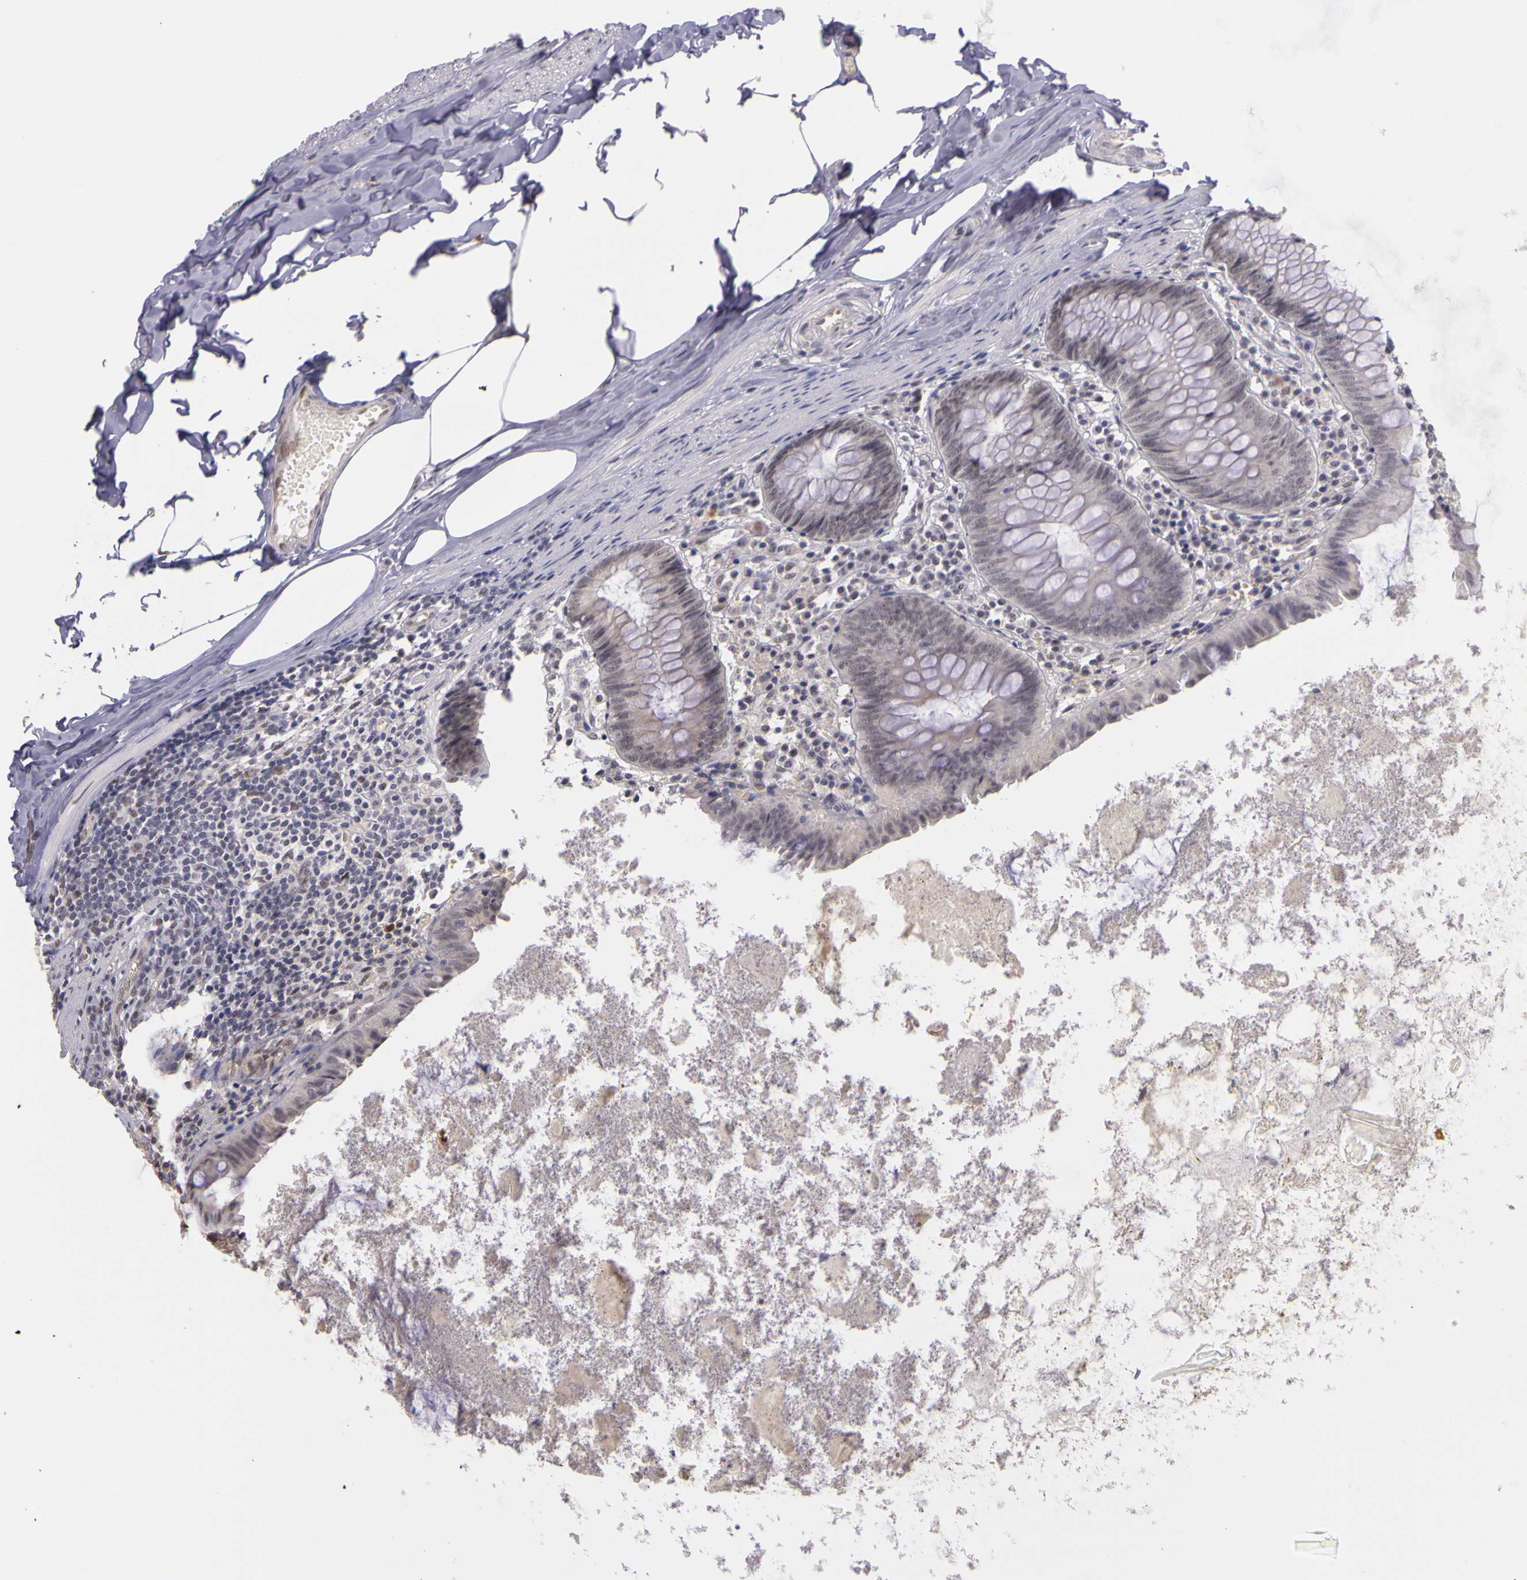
{"staining": {"intensity": "weak", "quantity": "<25%", "location": "nuclear"}, "tissue": "appendix", "cell_type": "Glandular cells", "image_type": "normal", "snomed": [{"axis": "morphology", "description": "Normal tissue, NOS"}, {"axis": "topography", "description": "Appendix"}], "caption": "The histopathology image displays no staining of glandular cells in unremarkable appendix. (DAB IHC, high magnification).", "gene": "WDR13", "patient": {"sex": "female", "age": 82}}